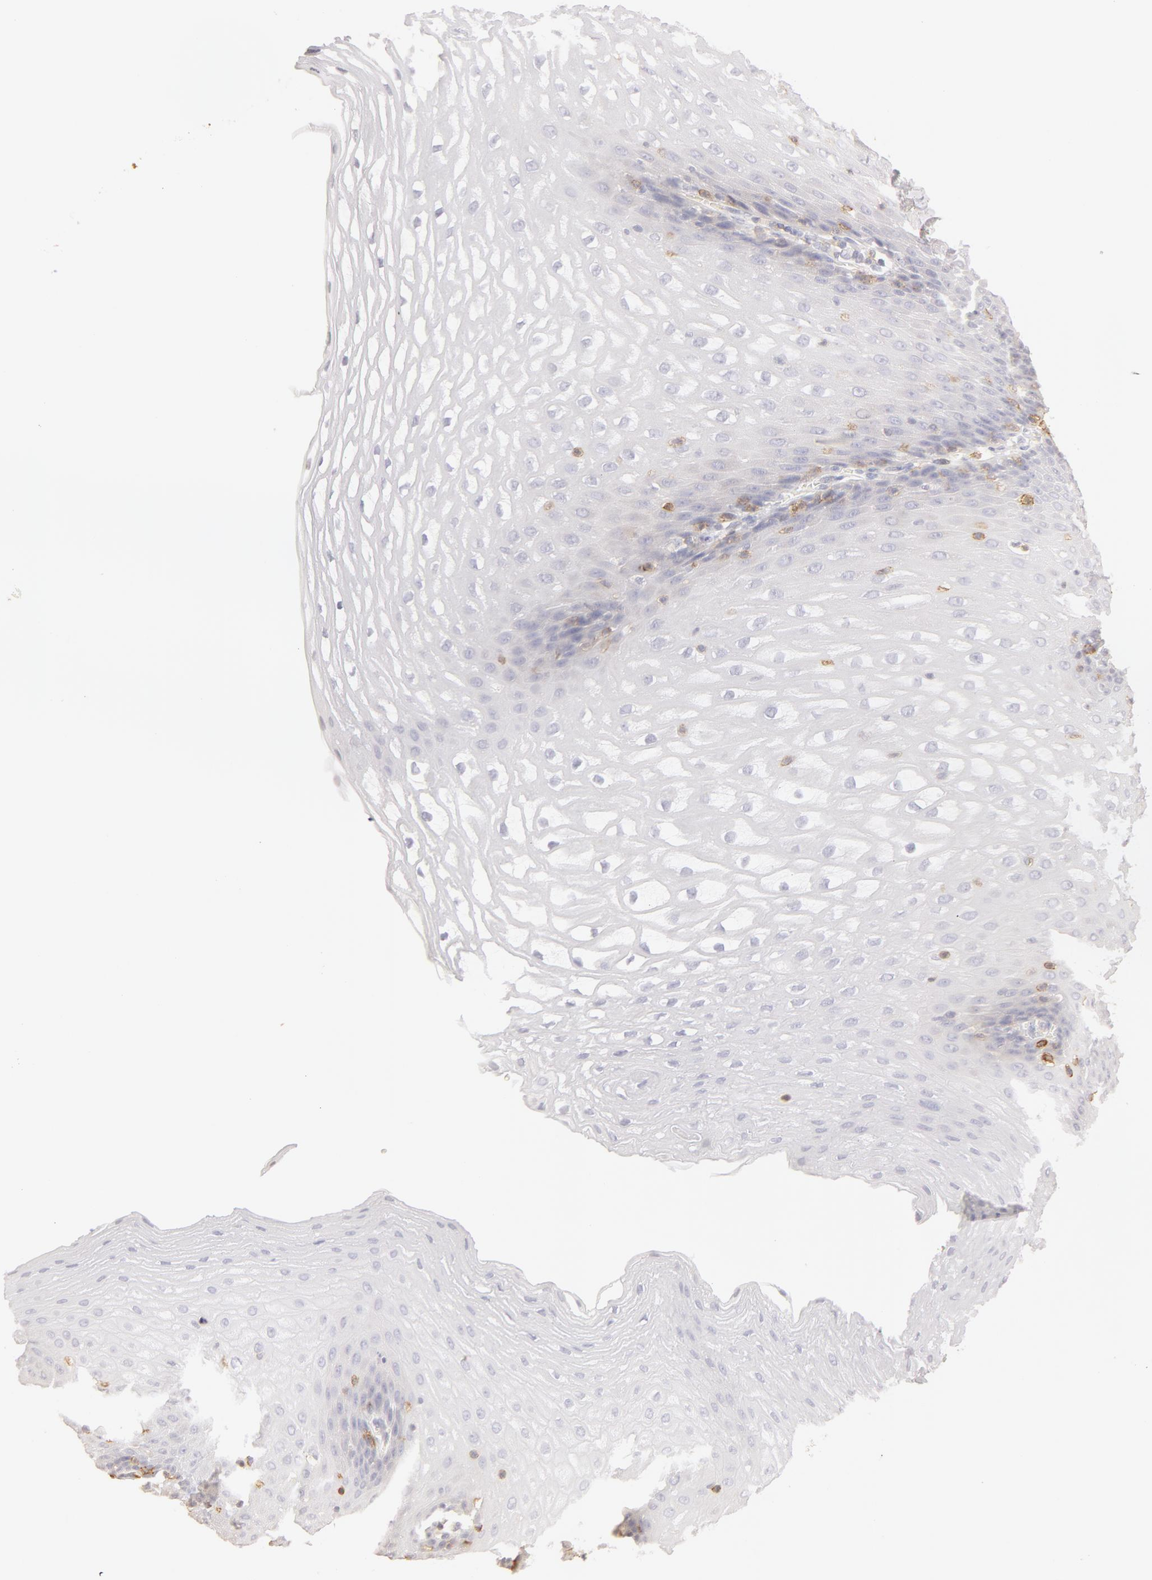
{"staining": {"intensity": "negative", "quantity": "none", "location": "none"}, "tissue": "esophagus", "cell_type": "Squamous epithelial cells", "image_type": "normal", "snomed": [{"axis": "morphology", "description": "Normal tissue, NOS"}, {"axis": "topography", "description": "Esophagus"}], "caption": "A histopathology image of esophagus stained for a protein displays no brown staining in squamous epithelial cells. (Brightfield microscopy of DAB immunohistochemistry (IHC) at high magnification).", "gene": "C1R", "patient": {"sex": "female", "age": 61}}